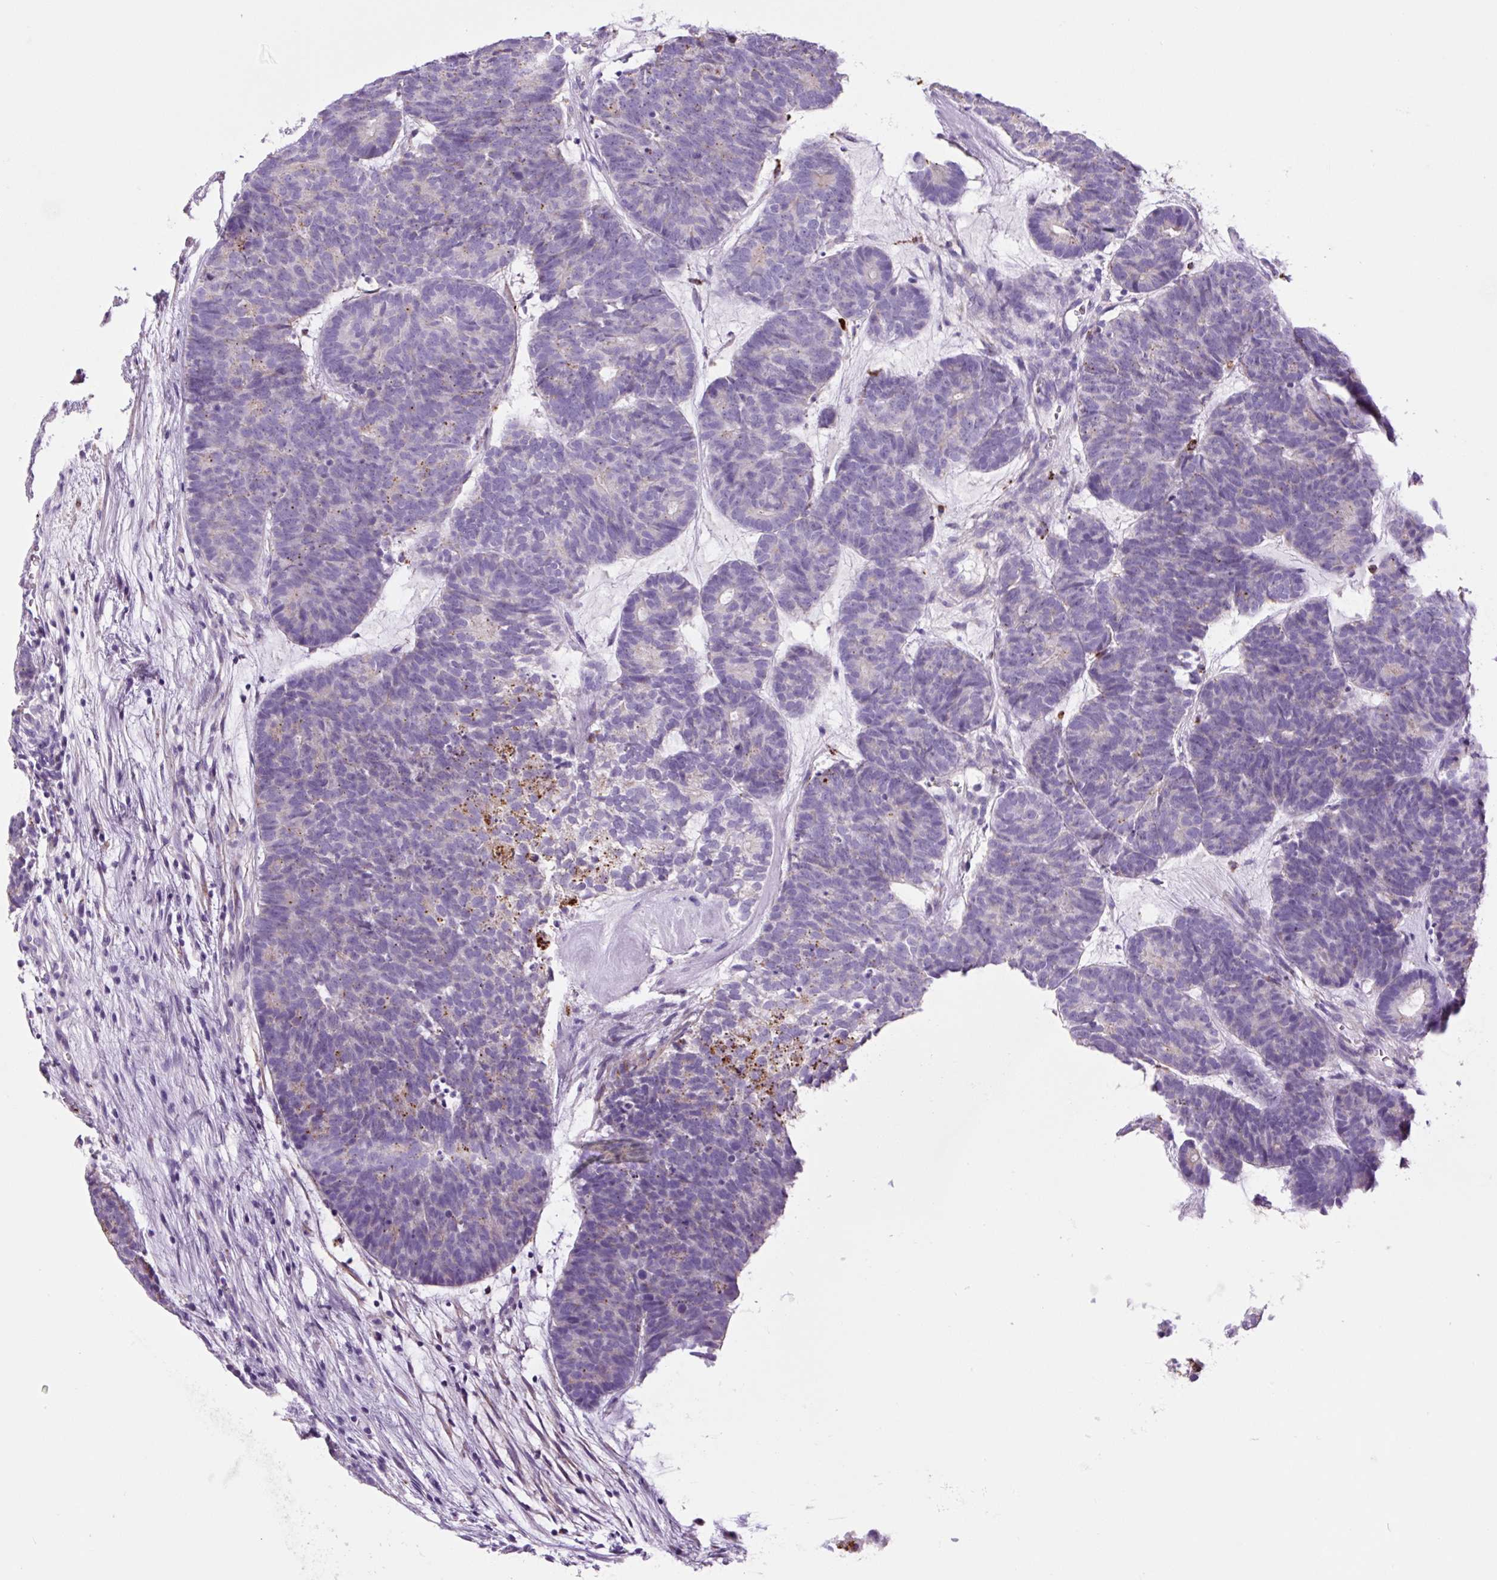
{"staining": {"intensity": "negative", "quantity": "none", "location": "none"}, "tissue": "head and neck cancer", "cell_type": "Tumor cells", "image_type": "cancer", "snomed": [{"axis": "morphology", "description": "Adenocarcinoma, NOS"}, {"axis": "topography", "description": "Head-Neck"}], "caption": "Histopathology image shows no protein positivity in tumor cells of head and neck adenocarcinoma tissue.", "gene": "LCN10", "patient": {"sex": "female", "age": 81}}